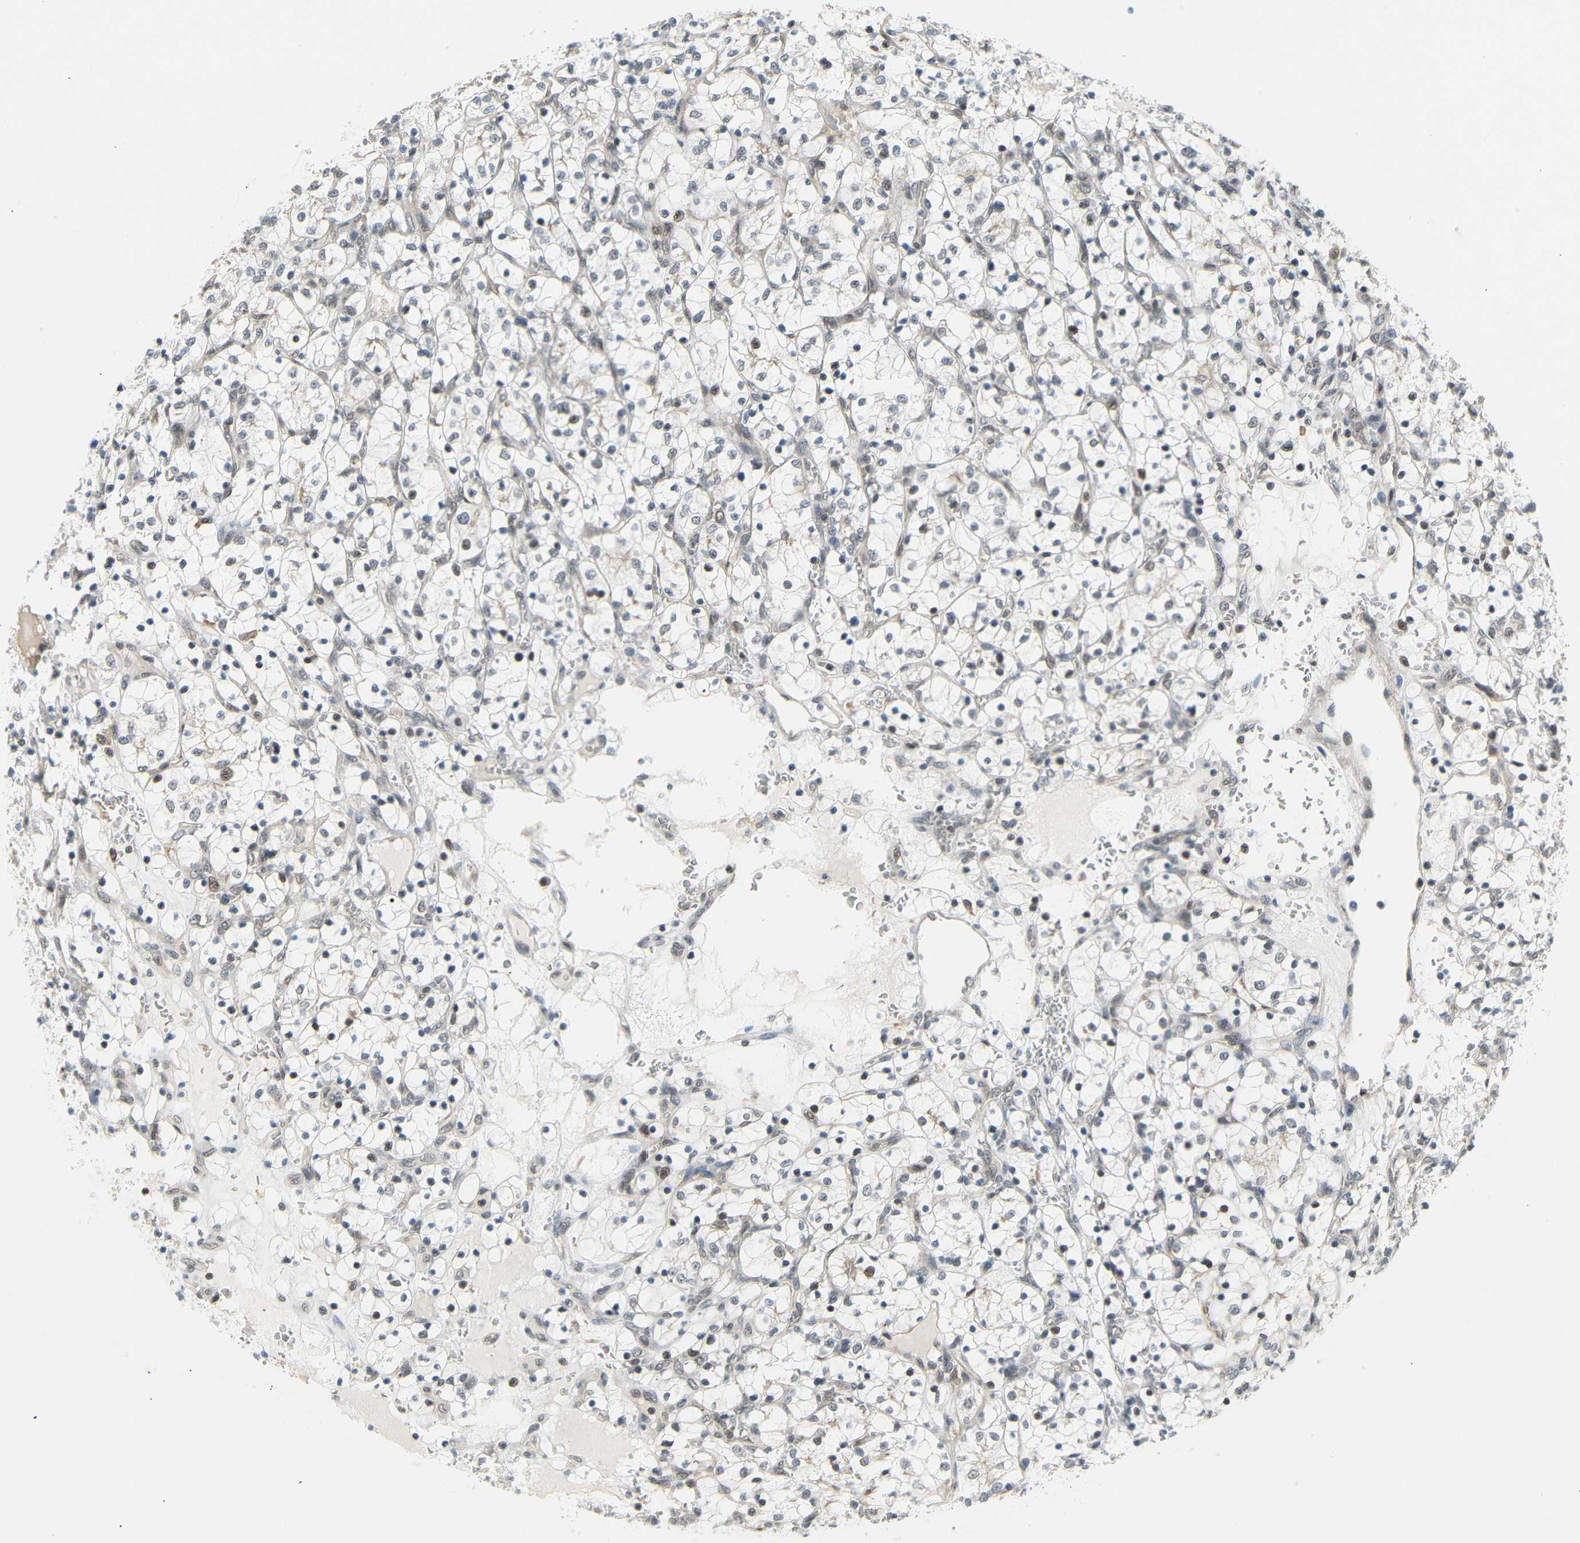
{"staining": {"intensity": "moderate", "quantity": "<25%", "location": "nuclear"}, "tissue": "renal cancer", "cell_type": "Tumor cells", "image_type": "cancer", "snomed": [{"axis": "morphology", "description": "Adenocarcinoma, NOS"}, {"axis": "topography", "description": "Kidney"}], "caption": "The image exhibits staining of renal cancer, revealing moderate nuclear protein staining (brown color) within tumor cells.", "gene": "IMPG2", "patient": {"sex": "female", "age": 69}}